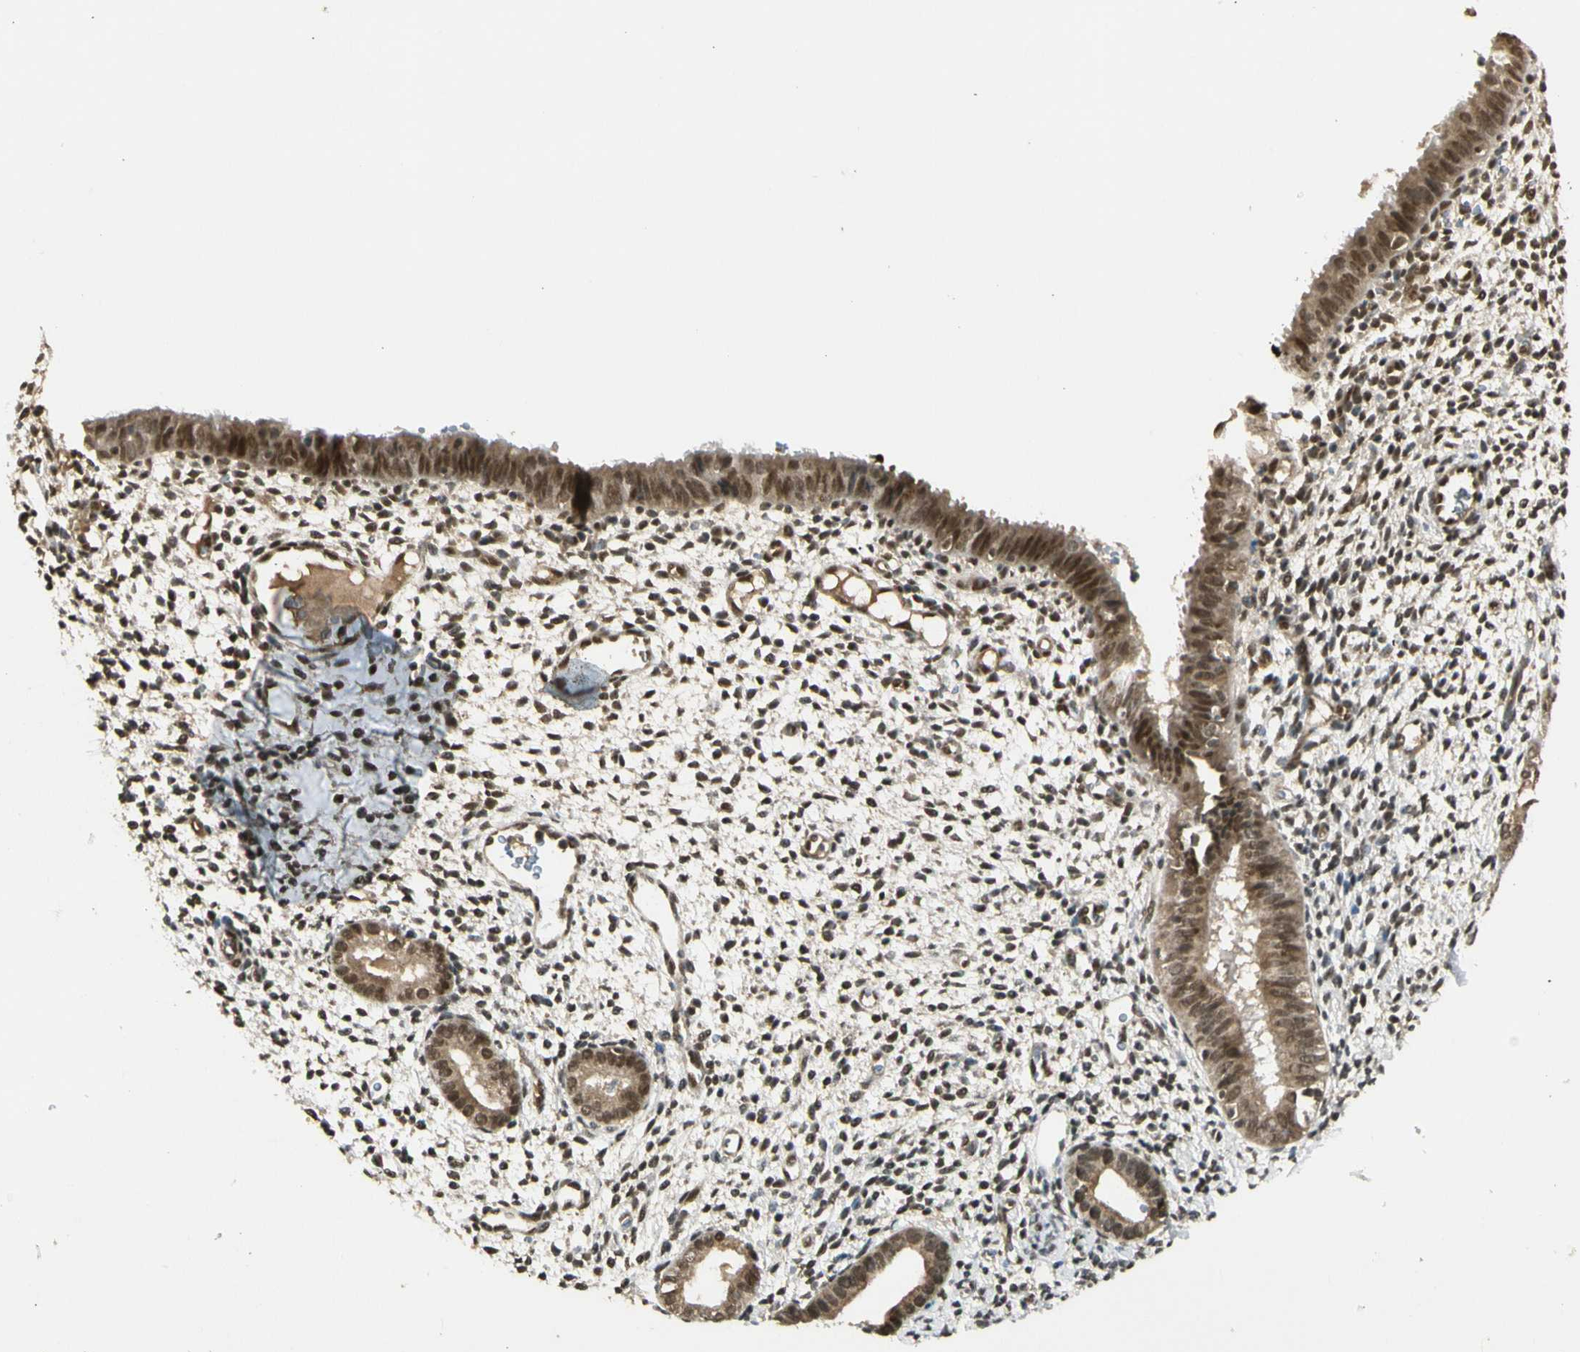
{"staining": {"intensity": "moderate", "quantity": "25%-75%", "location": "nuclear"}, "tissue": "endometrium", "cell_type": "Cells in endometrial stroma", "image_type": "normal", "snomed": [{"axis": "morphology", "description": "Normal tissue, NOS"}, {"axis": "topography", "description": "Endometrium"}], "caption": "Immunohistochemistry (IHC) (DAB (3,3'-diaminobenzidine)) staining of unremarkable endometrium reveals moderate nuclear protein positivity in about 25%-75% of cells in endometrial stroma.", "gene": "ZNF135", "patient": {"sex": "female", "age": 61}}